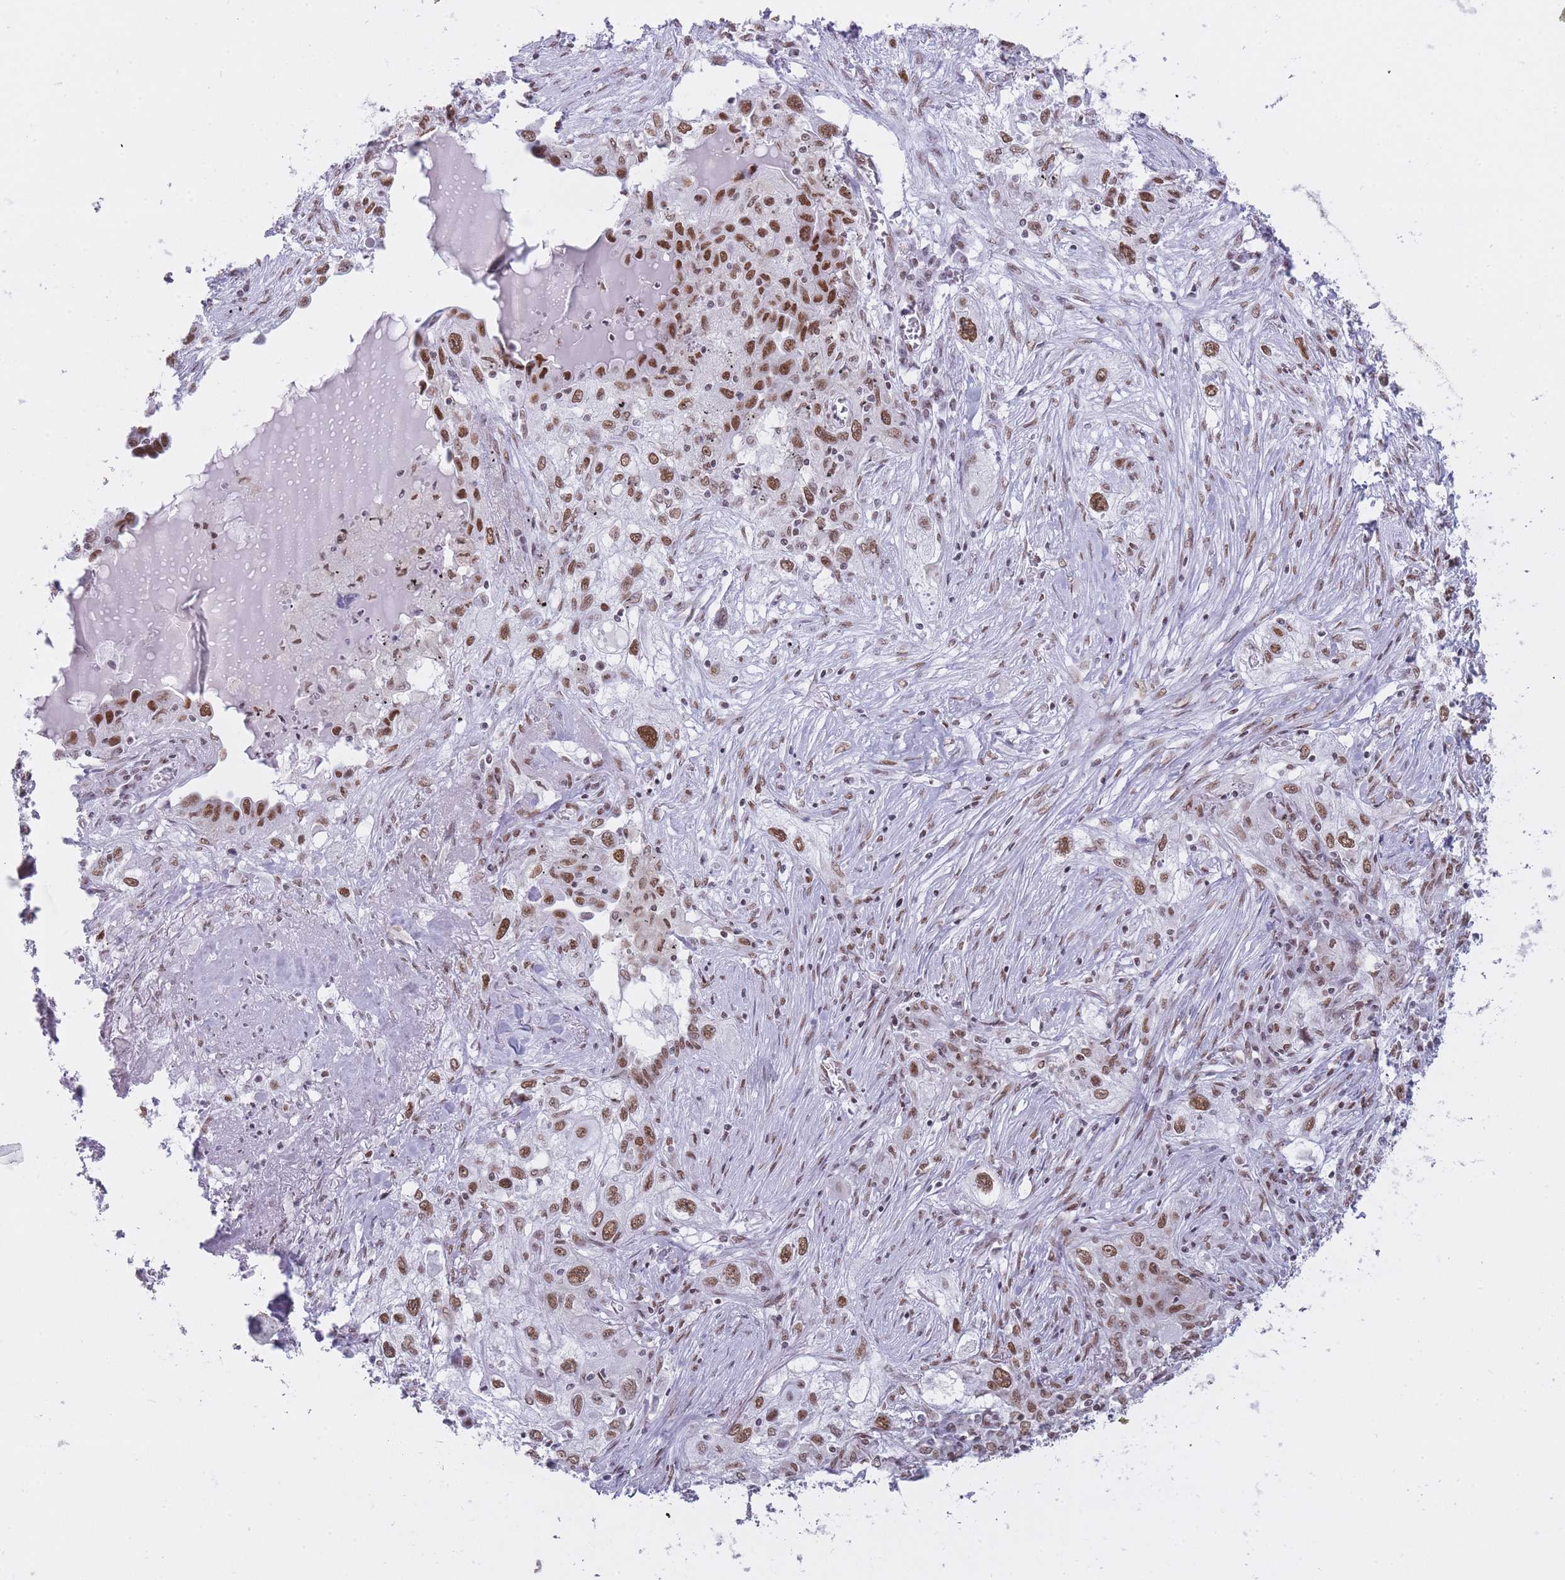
{"staining": {"intensity": "moderate", "quantity": ">75%", "location": "nuclear"}, "tissue": "lung cancer", "cell_type": "Tumor cells", "image_type": "cancer", "snomed": [{"axis": "morphology", "description": "Squamous cell carcinoma, NOS"}, {"axis": "topography", "description": "Lung"}], "caption": "Moderate nuclear expression is identified in approximately >75% of tumor cells in lung cancer.", "gene": "HNRNPUL1", "patient": {"sex": "female", "age": 69}}